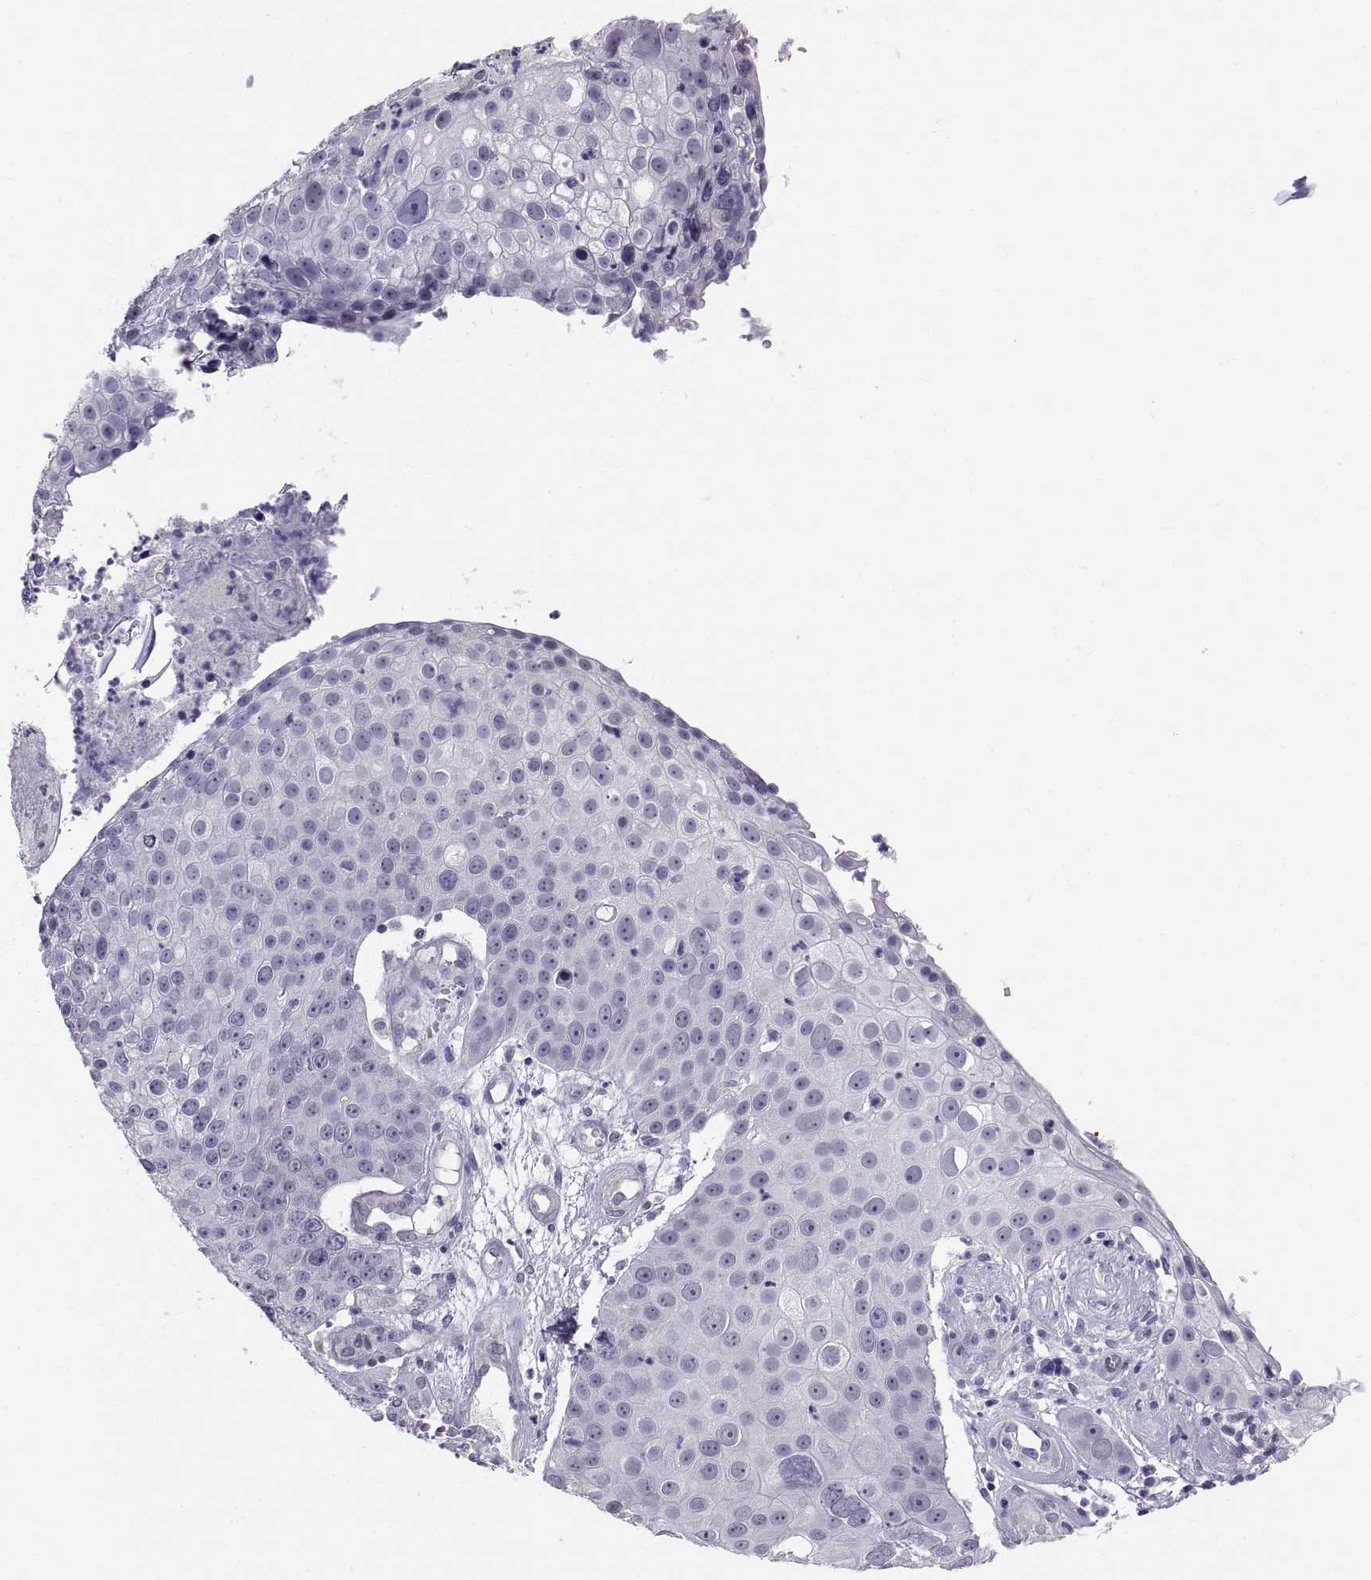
{"staining": {"intensity": "negative", "quantity": "none", "location": "none"}, "tissue": "skin cancer", "cell_type": "Tumor cells", "image_type": "cancer", "snomed": [{"axis": "morphology", "description": "Squamous cell carcinoma, NOS"}, {"axis": "topography", "description": "Skin"}], "caption": "IHC histopathology image of human skin cancer (squamous cell carcinoma) stained for a protein (brown), which shows no staining in tumor cells.", "gene": "FAM170A", "patient": {"sex": "male", "age": 71}}